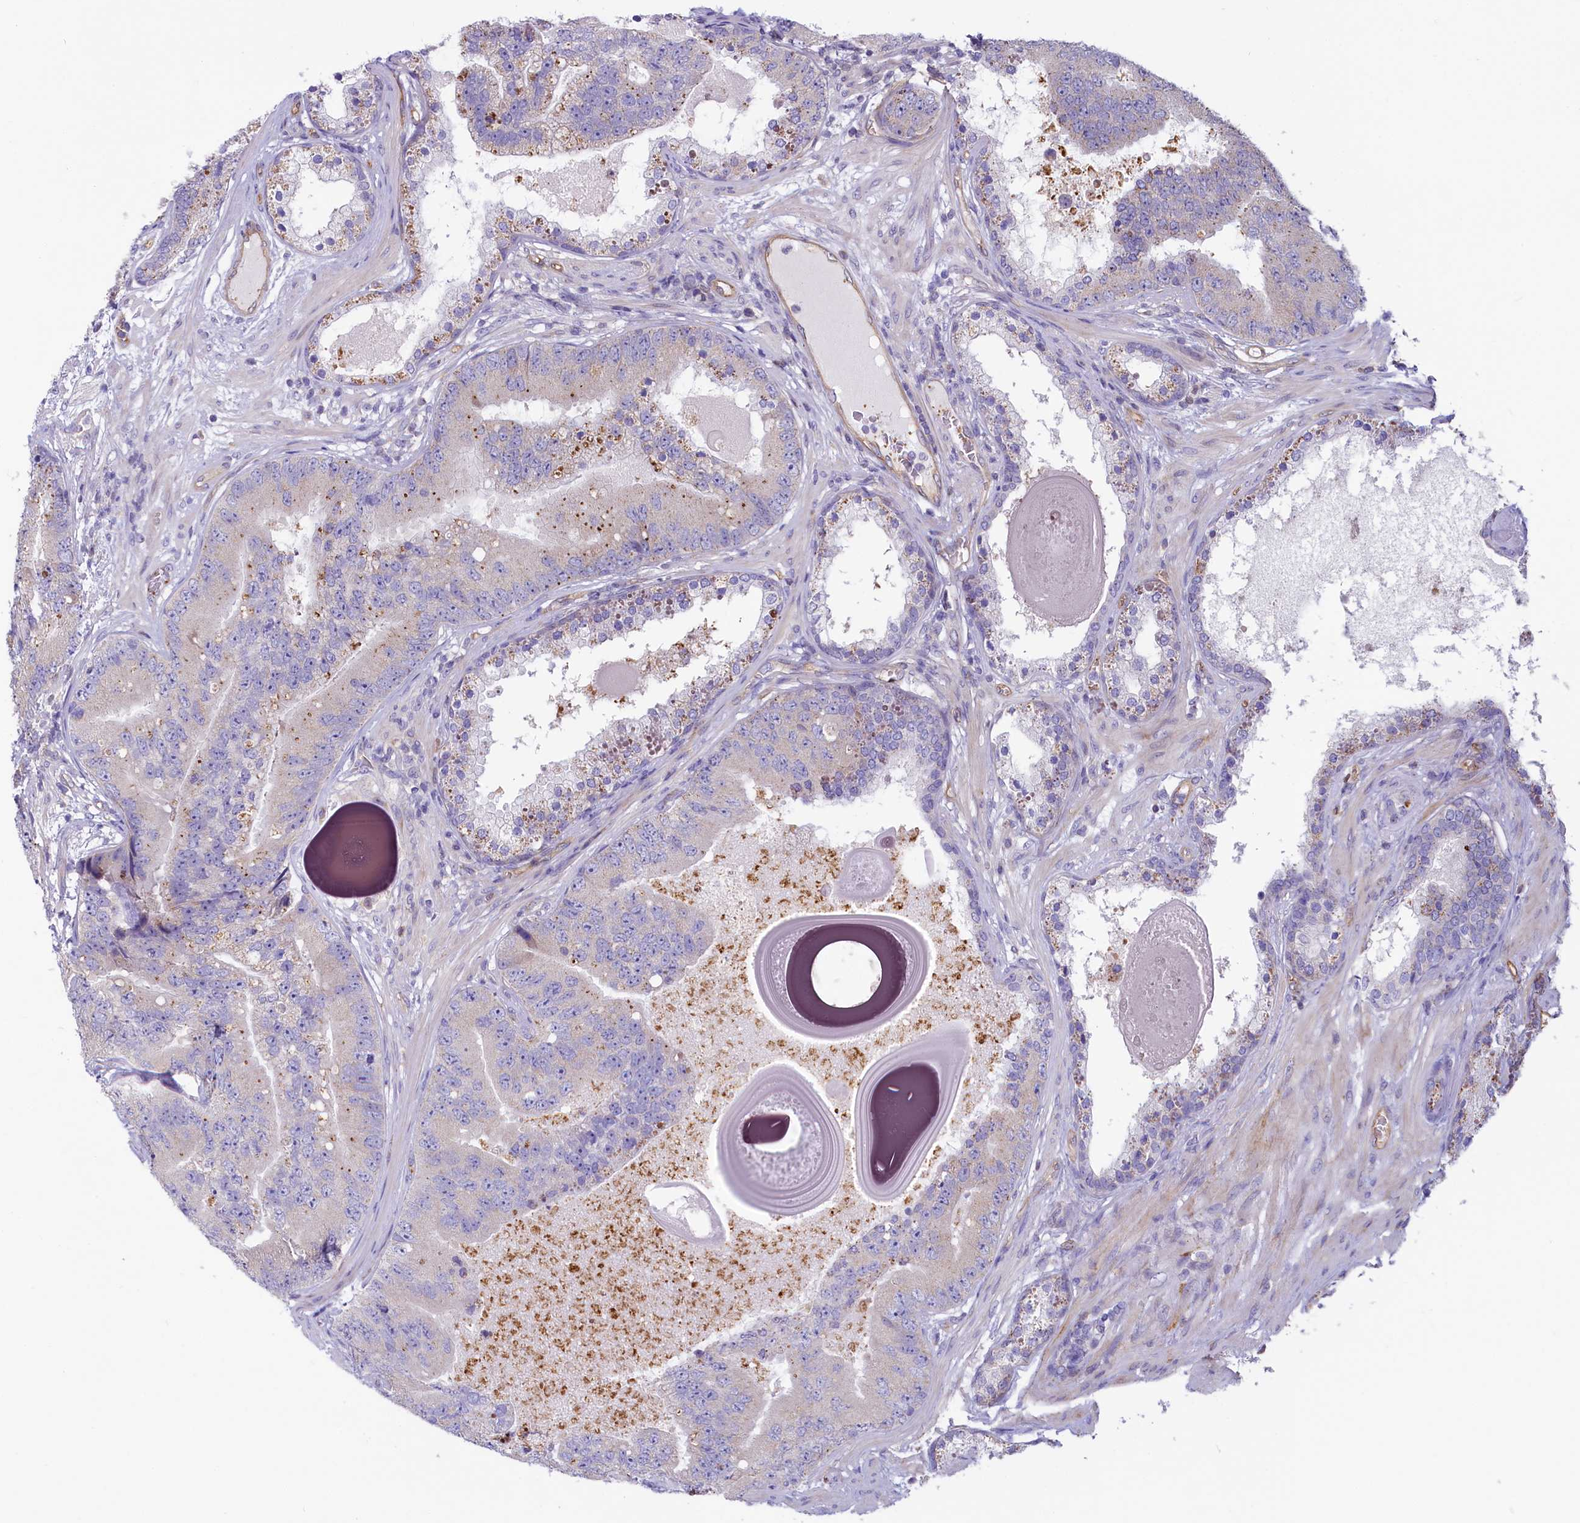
{"staining": {"intensity": "negative", "quantity": "none", "location": "none"}, "tissue": "prostate cancer", "cell_type": "Tumor cells", "image_type": "cancer", "snomed": [{"axis": "morphology", "description": "Adenocarcinoma, High grade"}, {"axis": "topography", "description": "Prostate"}], "caption": "Protein analysis of prostate cancer displays no significant expression in tumor cells. The staining is performed using DAB brown chromogen with nuclei counter-stained in using hematoxylin.", "gene": "LMOD3", "patient": {"sex": "male", "age": 70}}